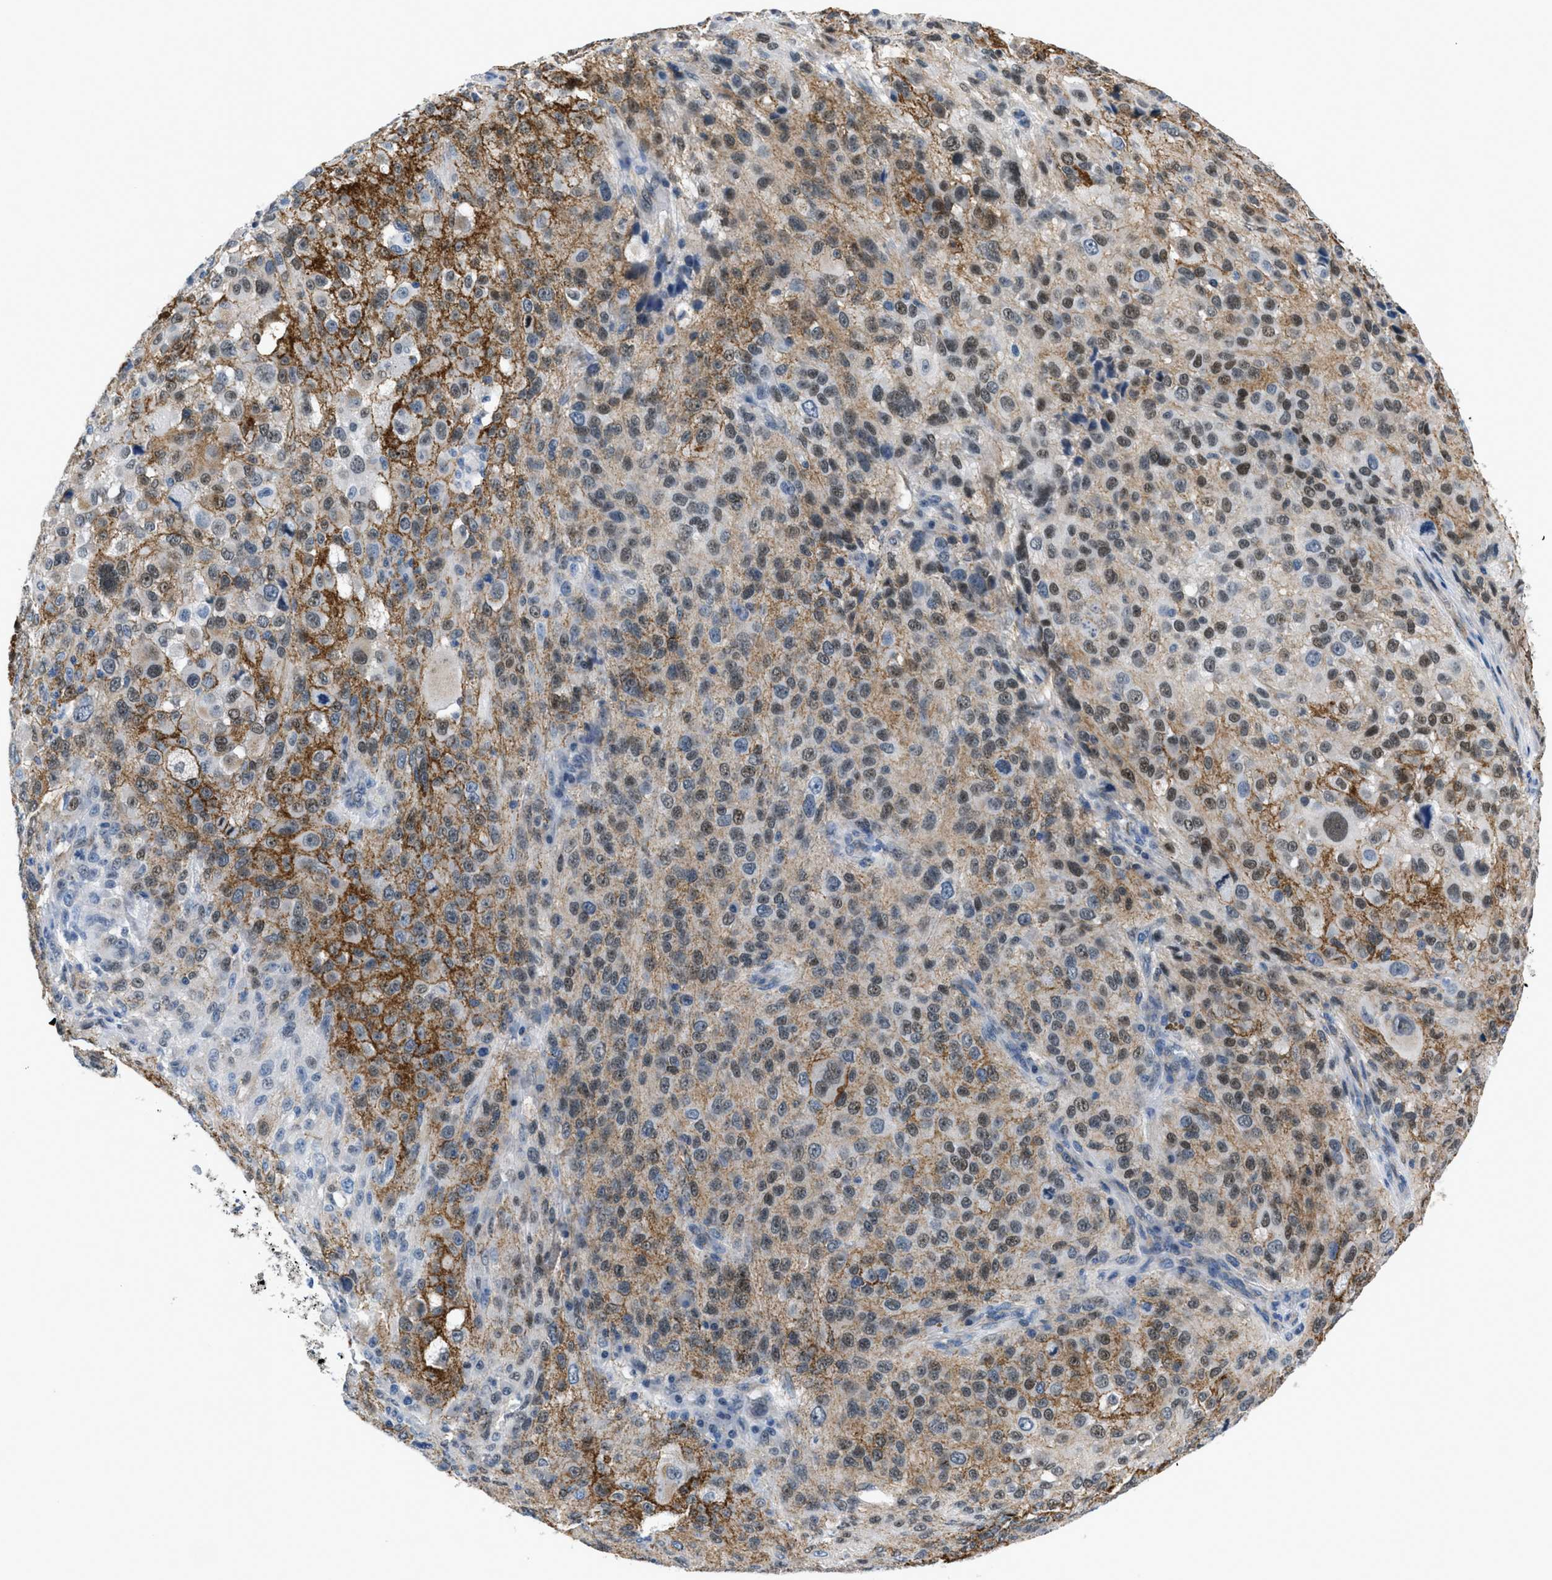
{"staining": {"intensity": "moderate", "quantity": "25%-75%", "location": "cytoplasmic/membranous,nuclear"}, "tissue": "melanoma", "cell_type": "Tumor cells", "image_type": "cancer", "snomed": [{"axis": "morphology", "description": "Necrosis, NOS"}, {"axis": "morphology", "description": "Malignant melanoma, NOS"}, {"axis": "topography", "description": "Skin"}], "caption": "This photomicrograph displays melanoma stained with immunohistochemistry to label a protein in brown. The cytoplasmic/membranous and nuclear of tumor cells show moderate positivity for the protein. Nuclei are counter-stained blue.", "gene": "FBN1", "patient": {"sex": "female", "age": 87}}